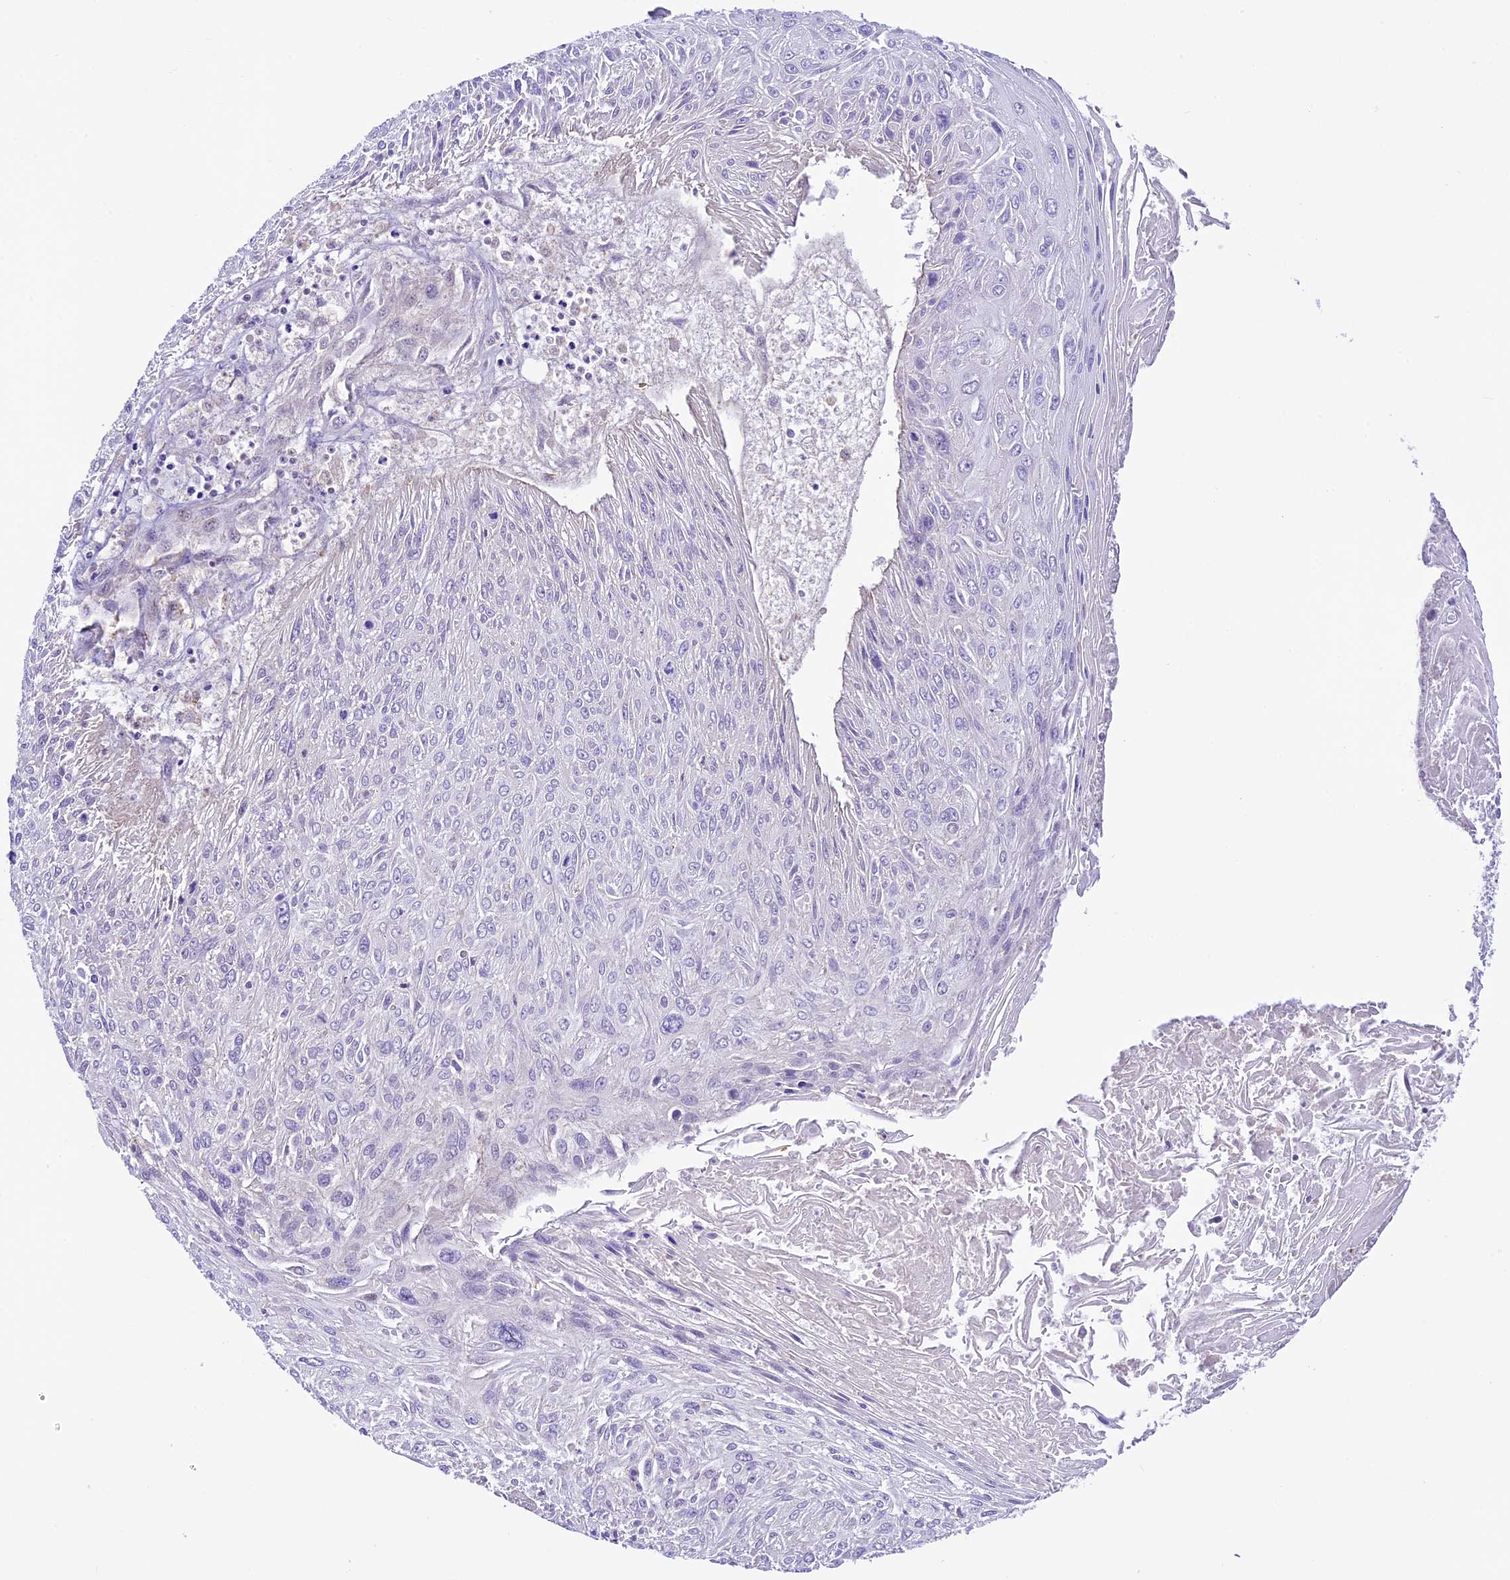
{"staining": {"intensity": "negative", "quantity": "none", "location": "none"}, "tissue": "cervical cancer", "cell_type": "Tumor cells", "image_type": "cancer", "snomed": [{"axis": "morphology", "description": "Squamous cell carcinoma, NOS"}, {"axis": "topography", "description": "Cervix"}], "caption": "There is no significant expression in tumor cells of cervical squamous cell carcinoma. (DAB IHC, high magnification).", "gene": "SHKBP1", "patient": {"sex": "female", "age": 51}}